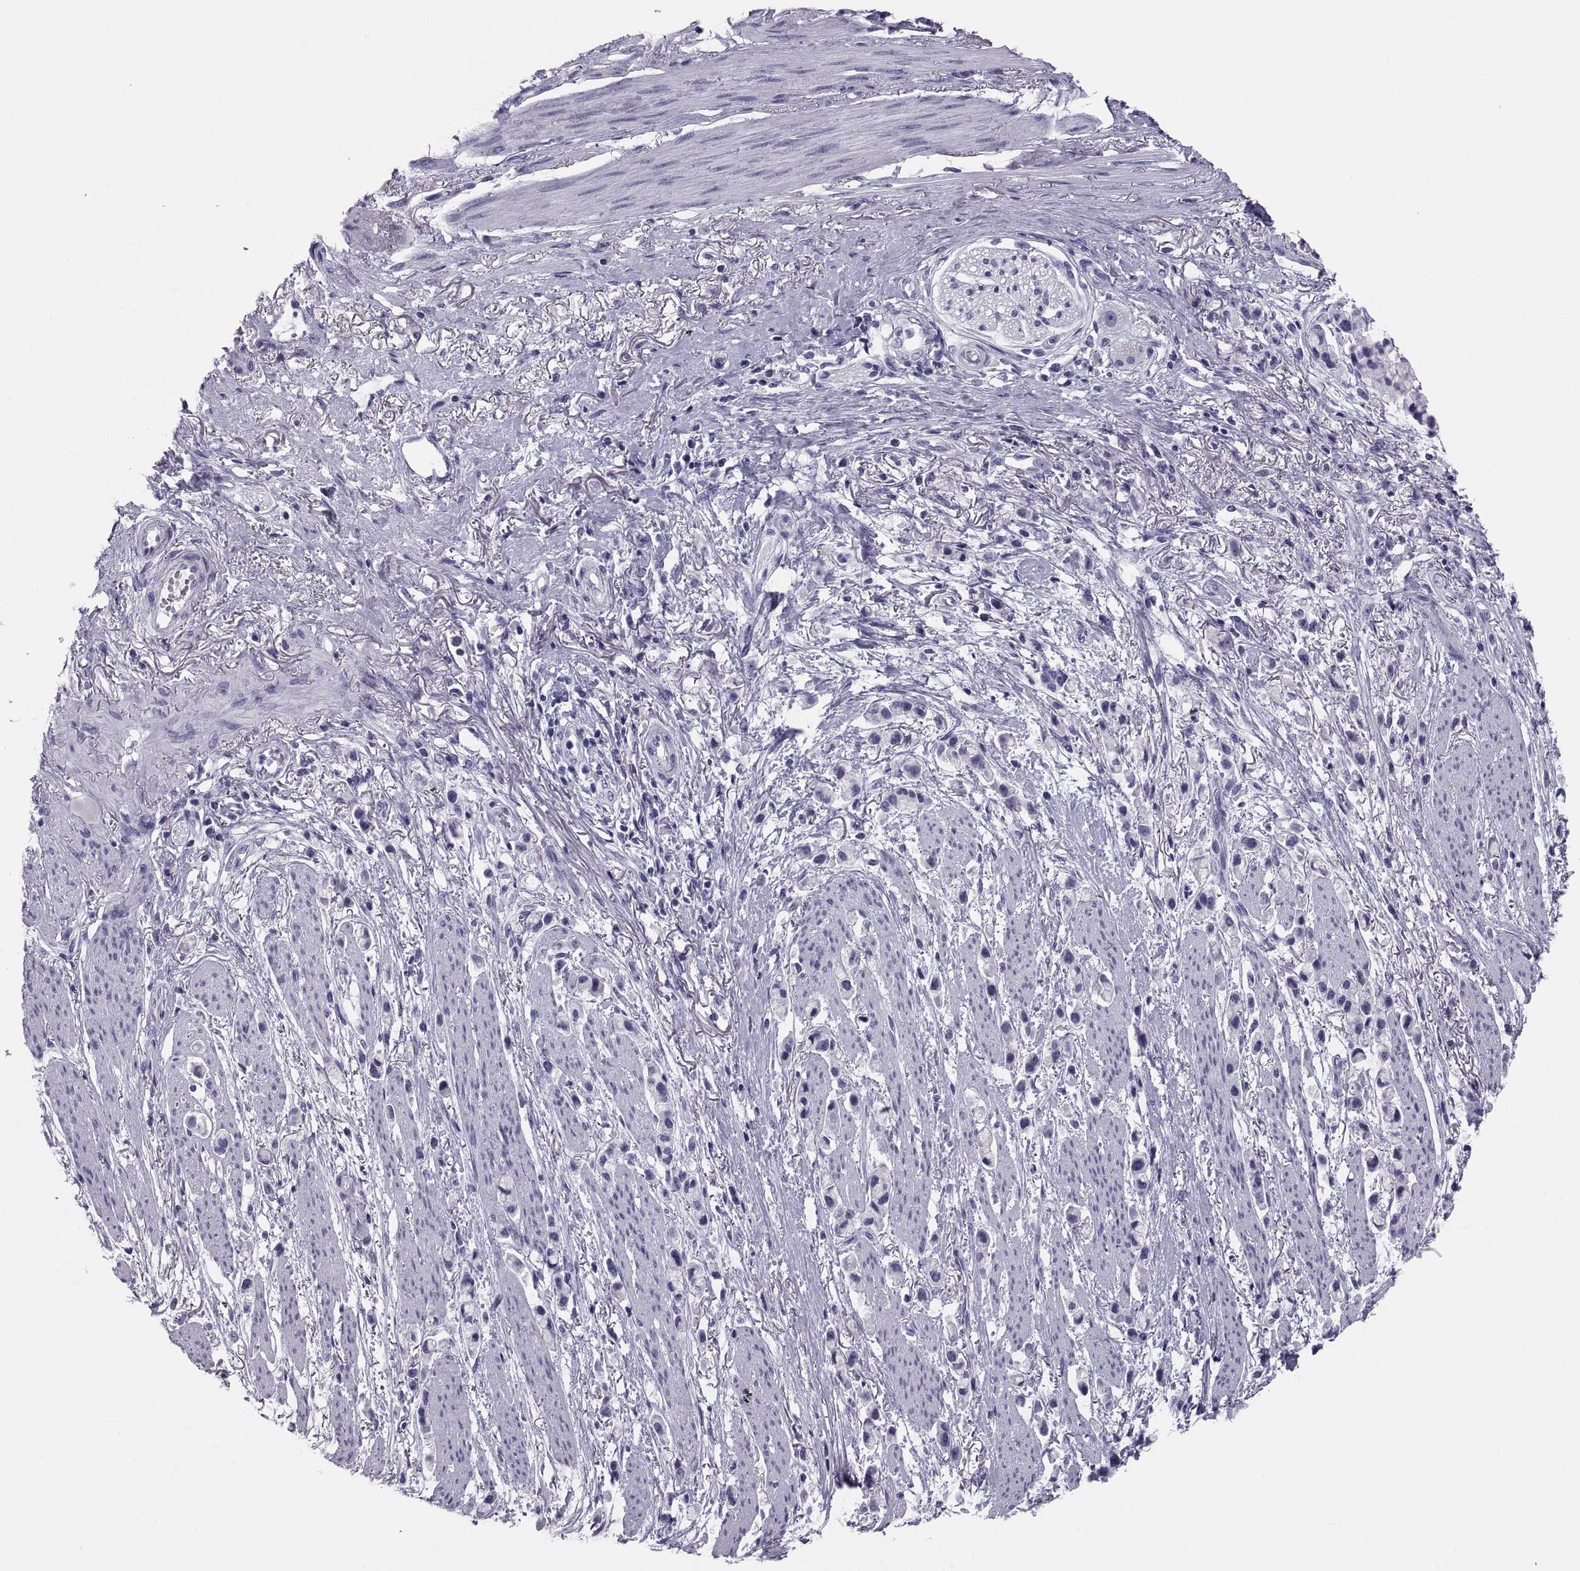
{"staining": {"intensity": "negative", "quantity": "none", "location": "none"}, "tissue": "stomach cancer", "cell_type": "Tumor cells", "image_type": "cancer", "snomed": [{"axis": "morphology", "description": "Adenocarcinoma, NOS"}, {"axis": "topography", "description": "Stomach"}], "caption": "DAB (3,3'-diaminobenzidine) immunohistochemical staining of human adenocarcinoma (stomach) exhibits no significant staining in tumor cells.", "gene": "CRISP1", "patient": {"sex": "female", "age": 81}}